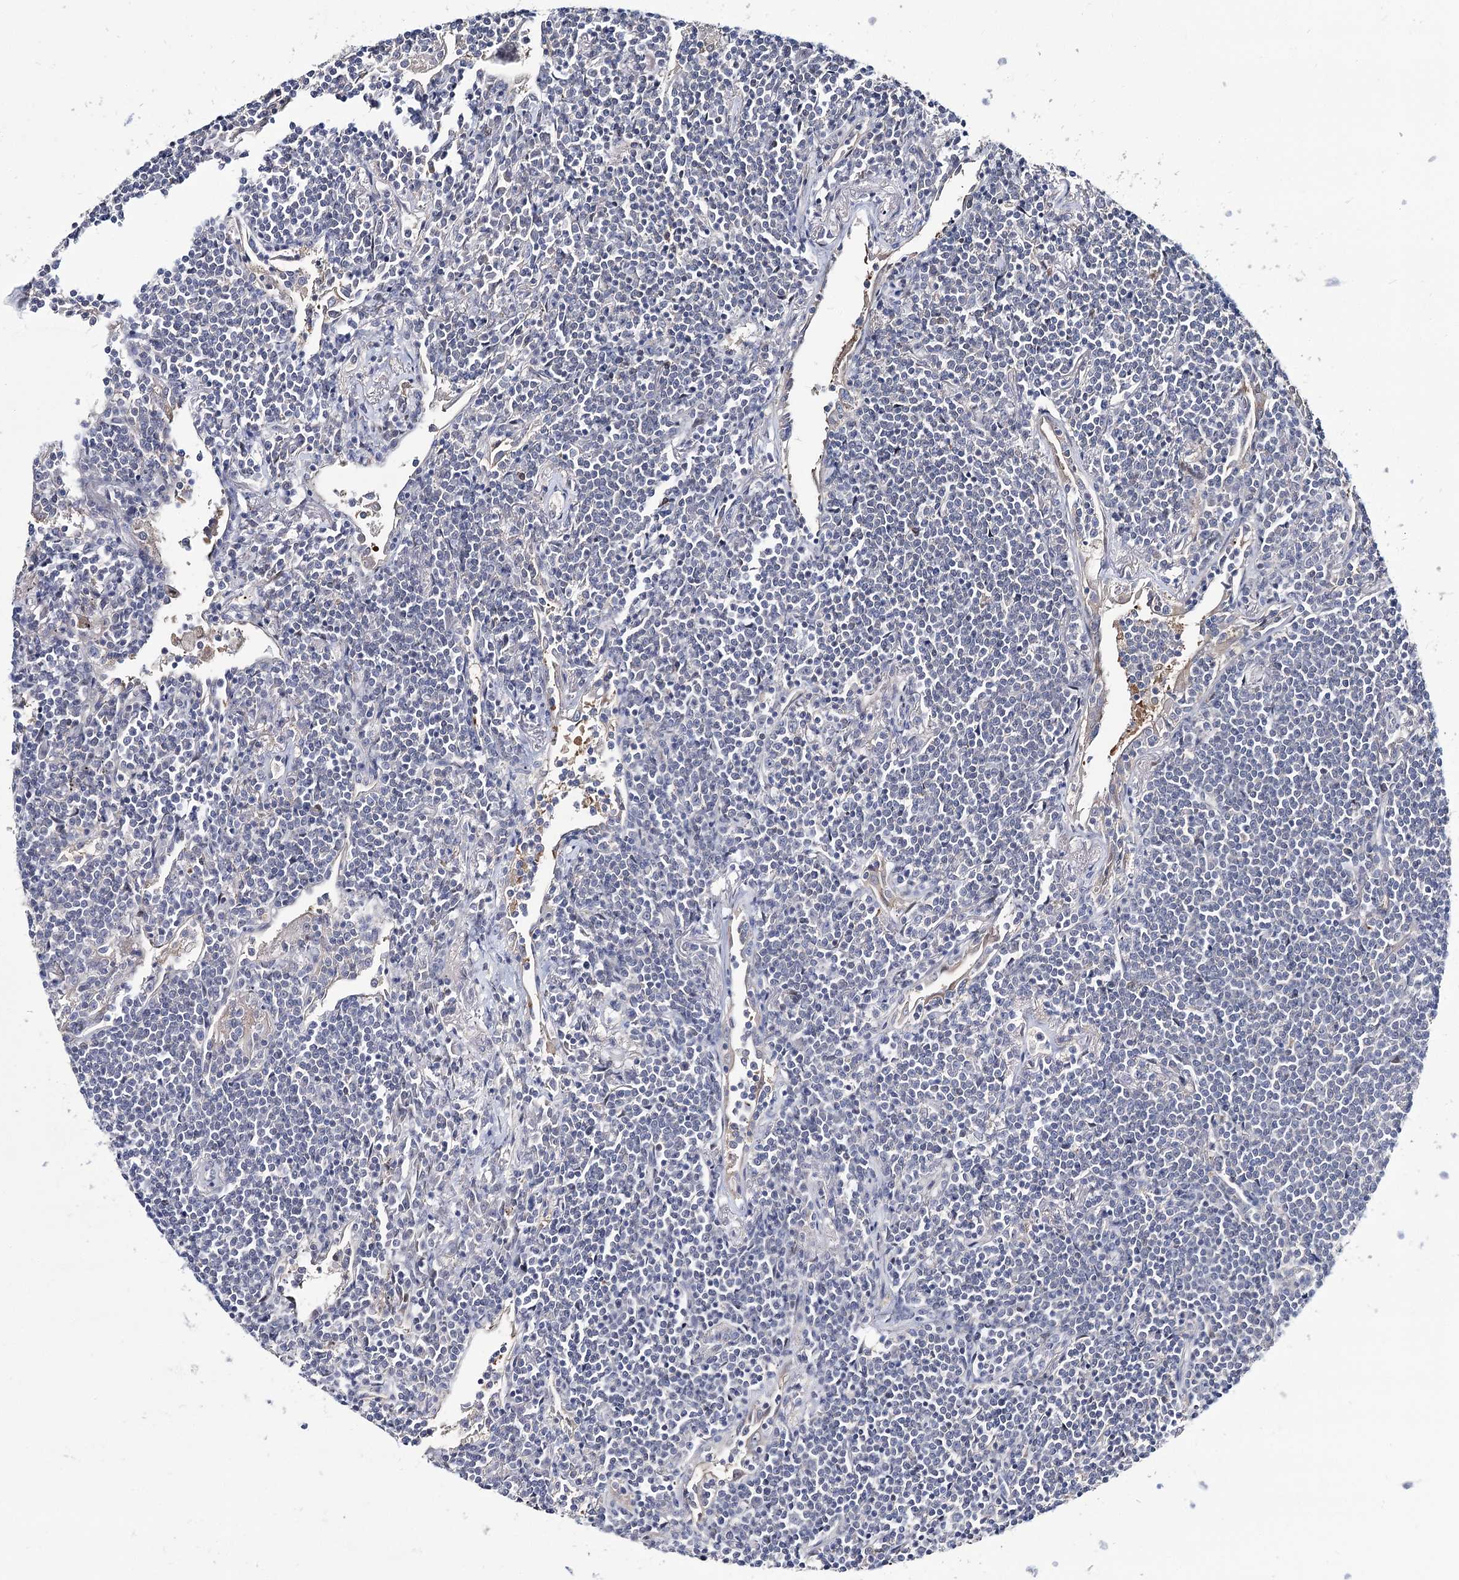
{"staining": {"intensity": "negative", "quantity": "none", "location": "none"}, "tissue": "lymphoma", "cell_type": "Tumor cells", "image_type": "cancer", "snomed": [{"axis": "morphology", "description": "Malignant lymphoma, non-Hodgkin's type, Low grade"}, {"axis": "topography", "description": "Lung"}], "caption": "Image shows no significant protein staining in tumor cells of low-grade malignant lymphoma, non-Hodgkin's type. (Immunohistochemistry (ihc), brightfield microscopy, high magnification).", "gene": "UGP2", "patient": {"sex": "female", "age": 71}}